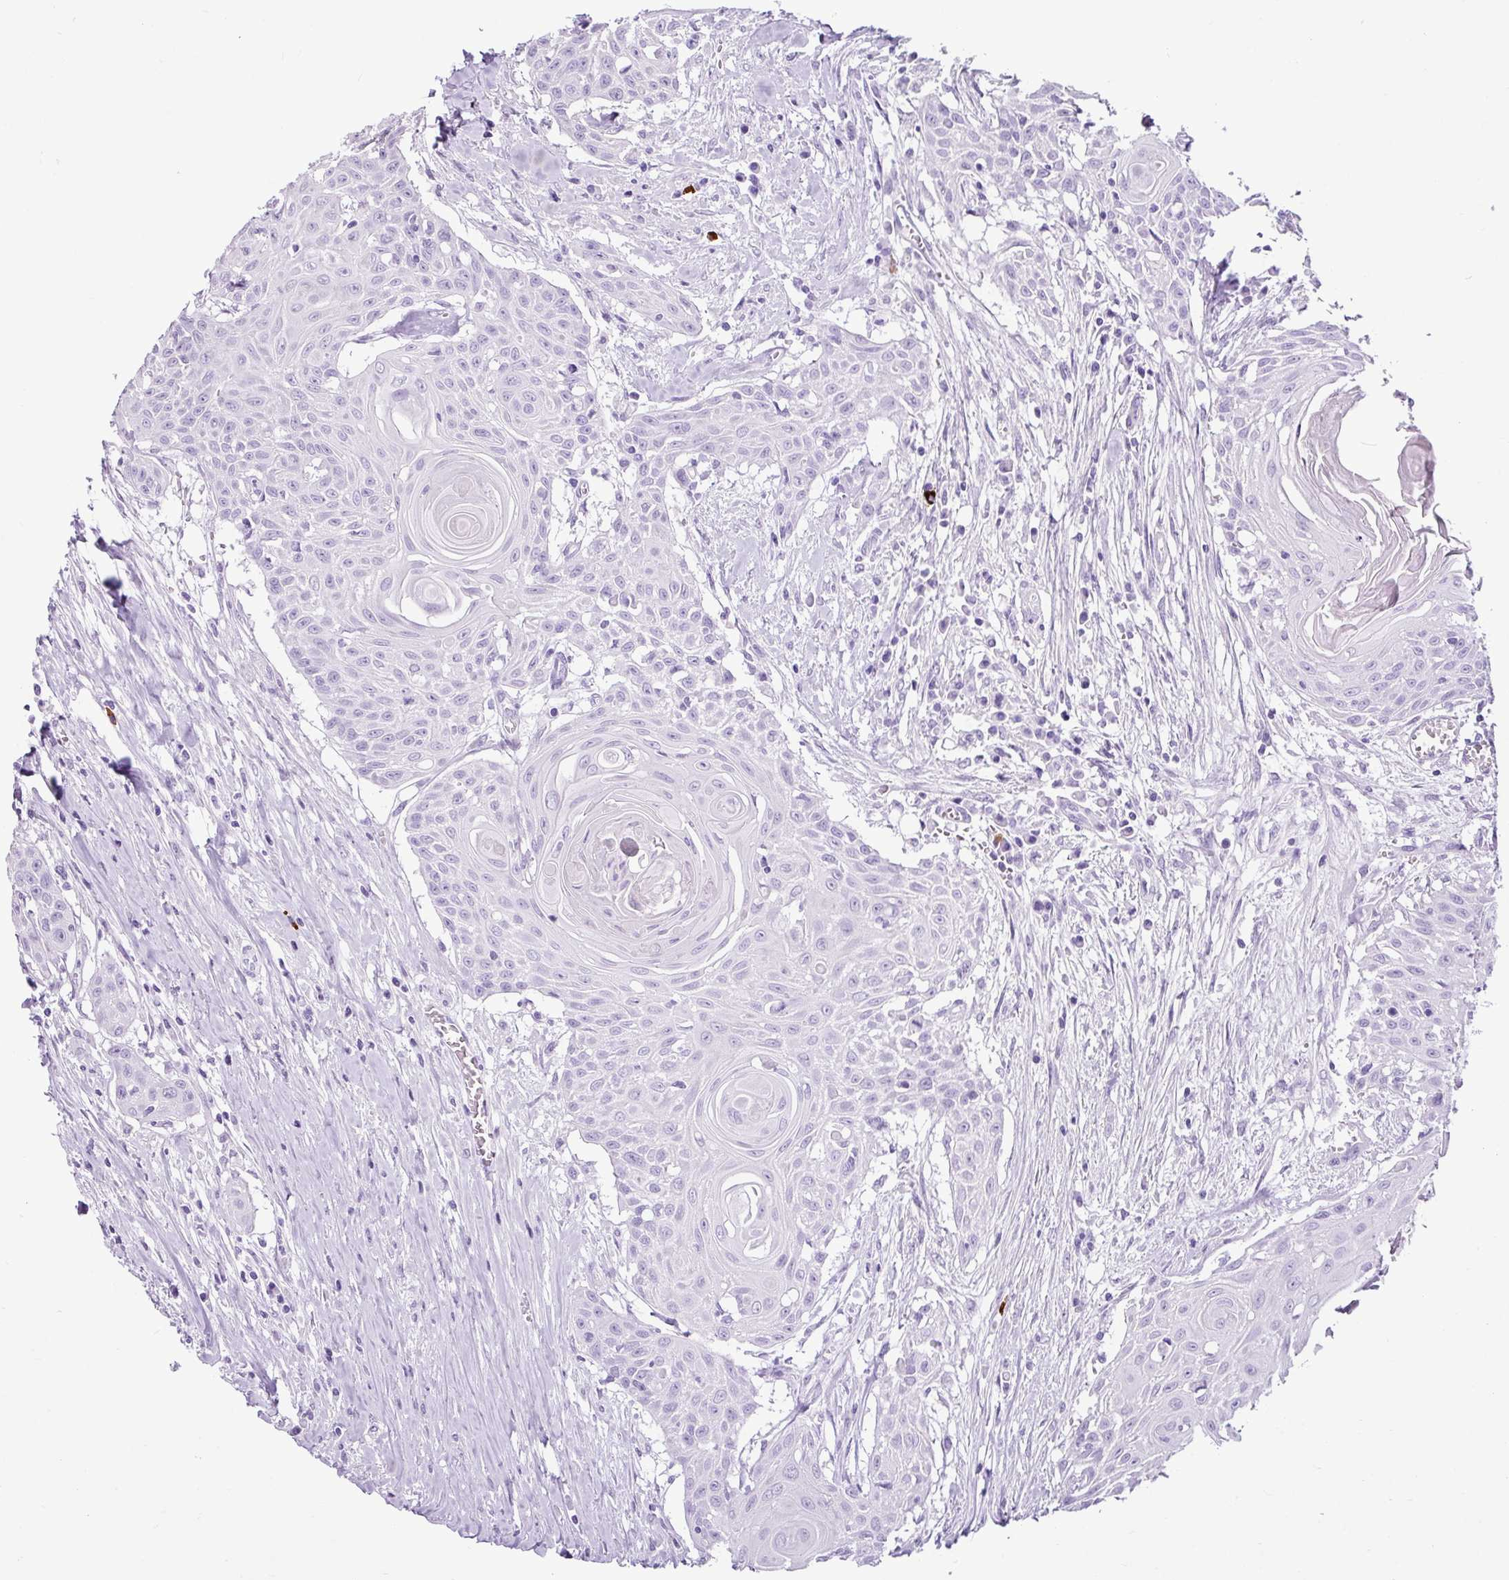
{"staining": {"intensity": "negative", "quantity": "none", "location": "none"}, "tissue": "head and neck cancer", "cell_type": "Tumor cells", "image_type": "cancer", "snomed": [{"axis": "morphology", "description": "Squamous cell carcinoma, NOS"}, {"axis": "topography", "description": "Lymph node"}, {"axis": "topography", "description": "Salivary gland"}, {"axis": "topography", "description": "Head-Neck"}], "caption": "DAB immunohistochemical staining of human squamous cell carcinoma (head and neck) demonstrates no significant expression in tumor cells.", "gene": "LILRB4", "patient": {"sex": "female", "age": 74}}